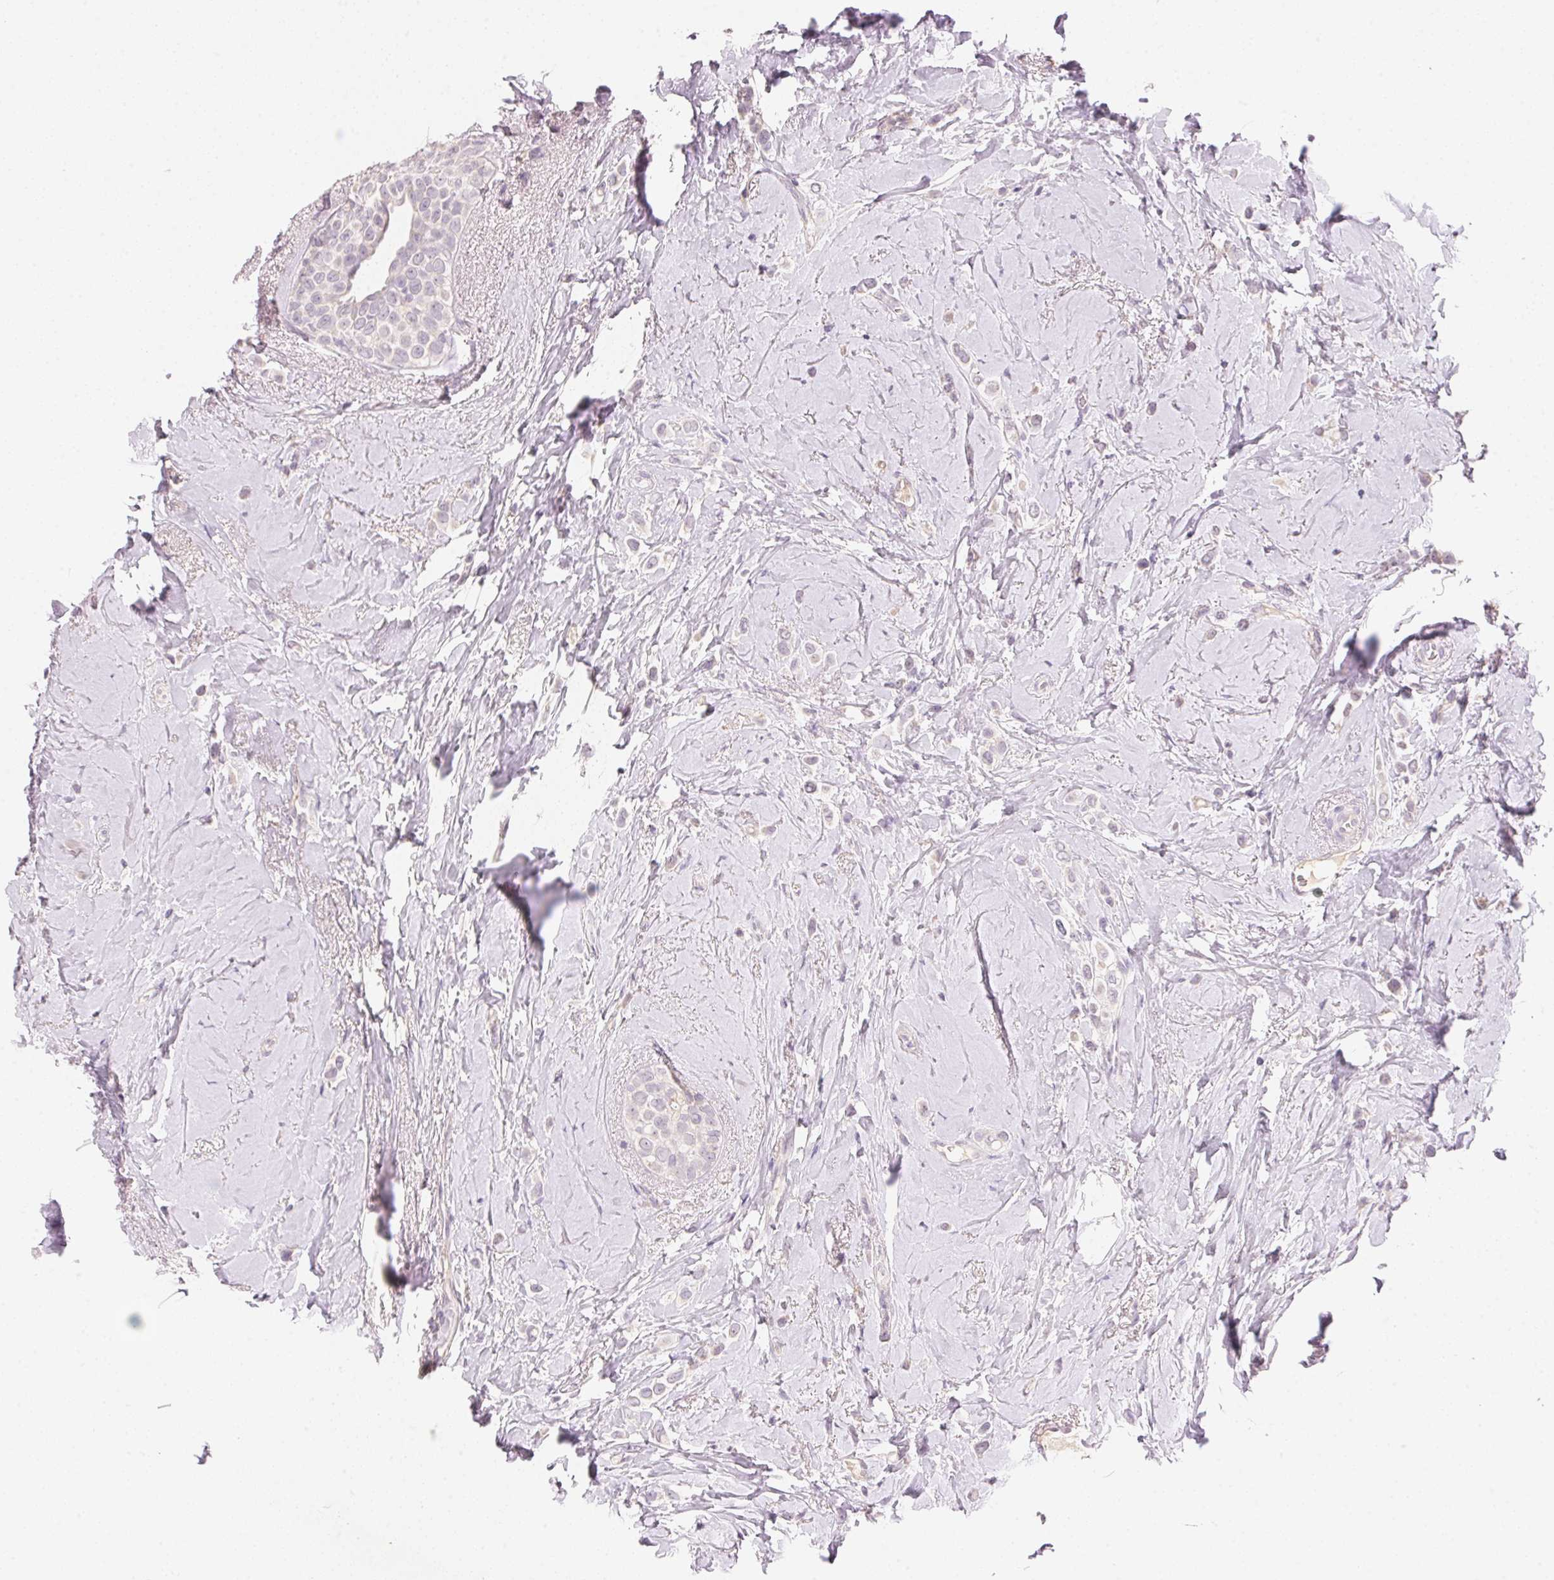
{"staining": {"intensity": "negative", "quantity": "none", "location": "none"}, "tissue": "breast cancer", "cell_type": "Tumor cells", "image_type": "cancer", "snomed": [{"axis": "morphology", "description": "Lobular carcinoma"}, {"axis": "topography", "description": "Breast"}], "caption": "A high-resolution photomicrograph shows immunohistochemistry staining of breast cancer, which reveals no significant expression in tumor cells.", "gene": "CYP11B1", "patient": {"sex": "female", "age": 66}}